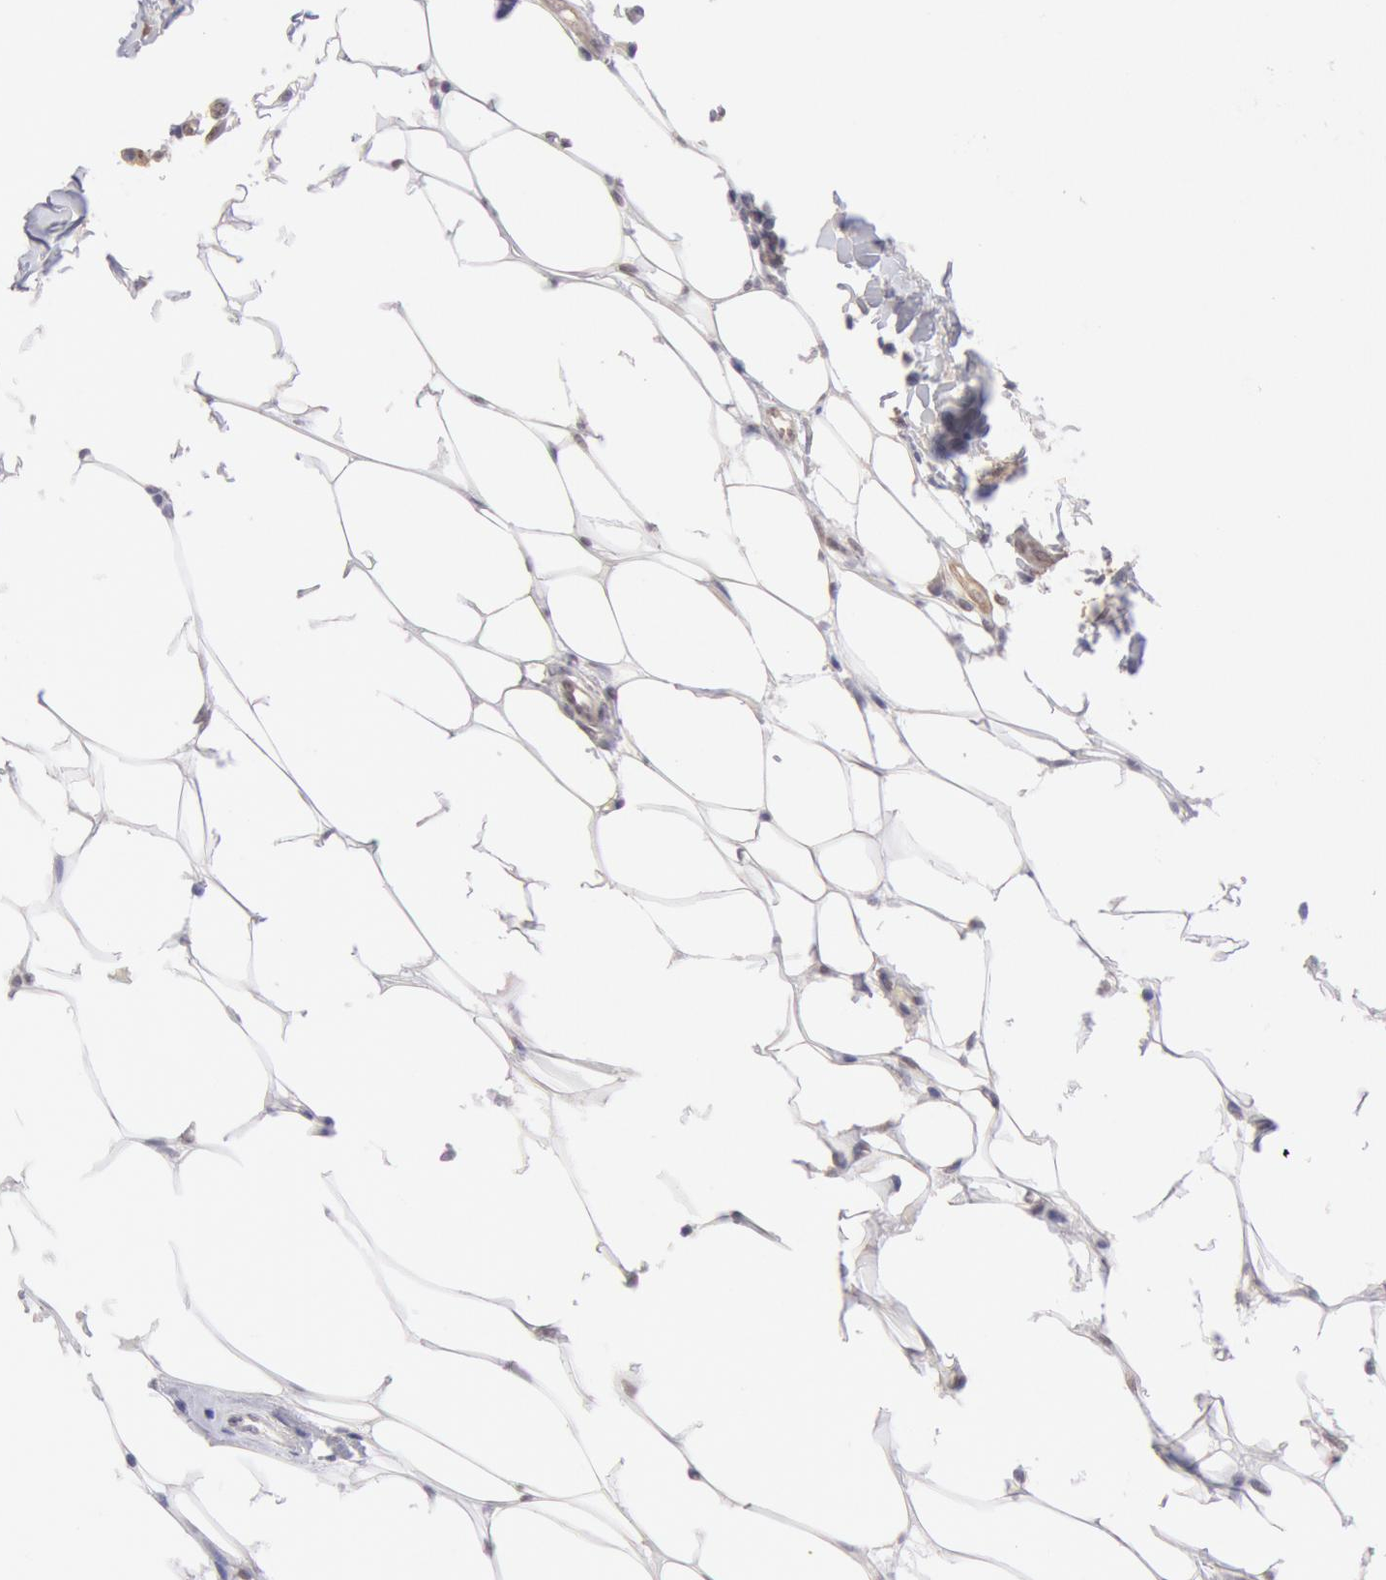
{"staining": {"intensity": "weak", "quantity": ">75%", "location": "nuclear"}, "tissue": "breast cancer", "cell_type": "Tumor cells", "image_type": "cancer", "snomed": [{"axis": "morphology", "description": "Duct carcinoma"}, {"axis": "topography", "description": "Breast"}], "caption": "This photomicrograph demonstrates immunohistochemistry (IHC) staining of human breast intraductal carcinoma, with low weak nuclear expression in approximately >75% of tumor cells.", "gene": "CDKN2B", "patient": {"sex": "female", "age": 40}}